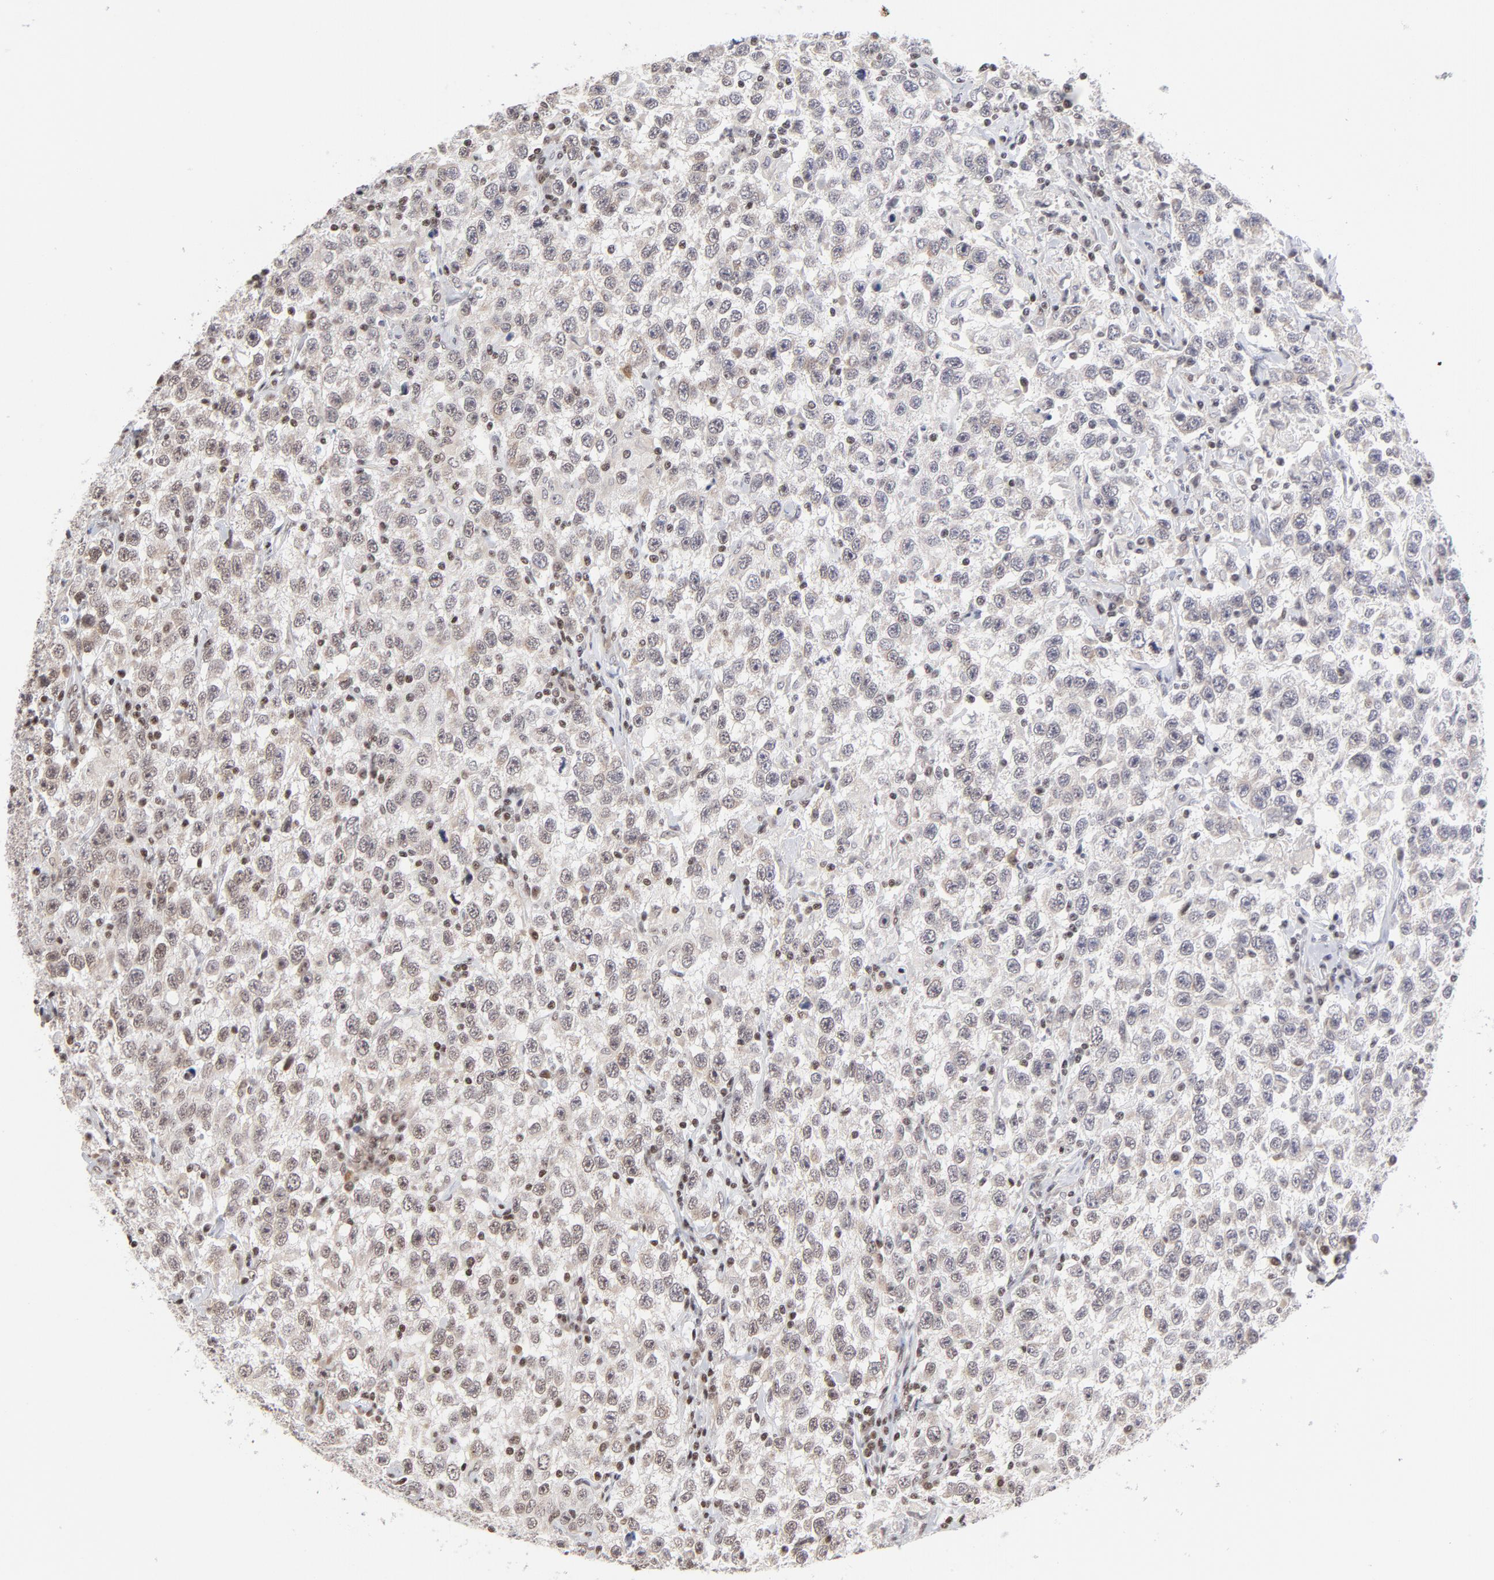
{"staining": {"intensity": "moderate", "quantity": ">75%", "location": "nuclear"}, "tissue": "testis cancer", "cell_type": "Tumor cells", "image_type": "cancer", "snomed": [{"axis": "morphology", "description": "Seminoma, NOS"}, {"axis": "topography", "description": "Testis"}], "caption": "Testis cancer (seminoma) stained with a protein marker displays moderate staining in tumor cells.", "gene": "CTCF", "patient": {"sex": "male", "age": 41}}